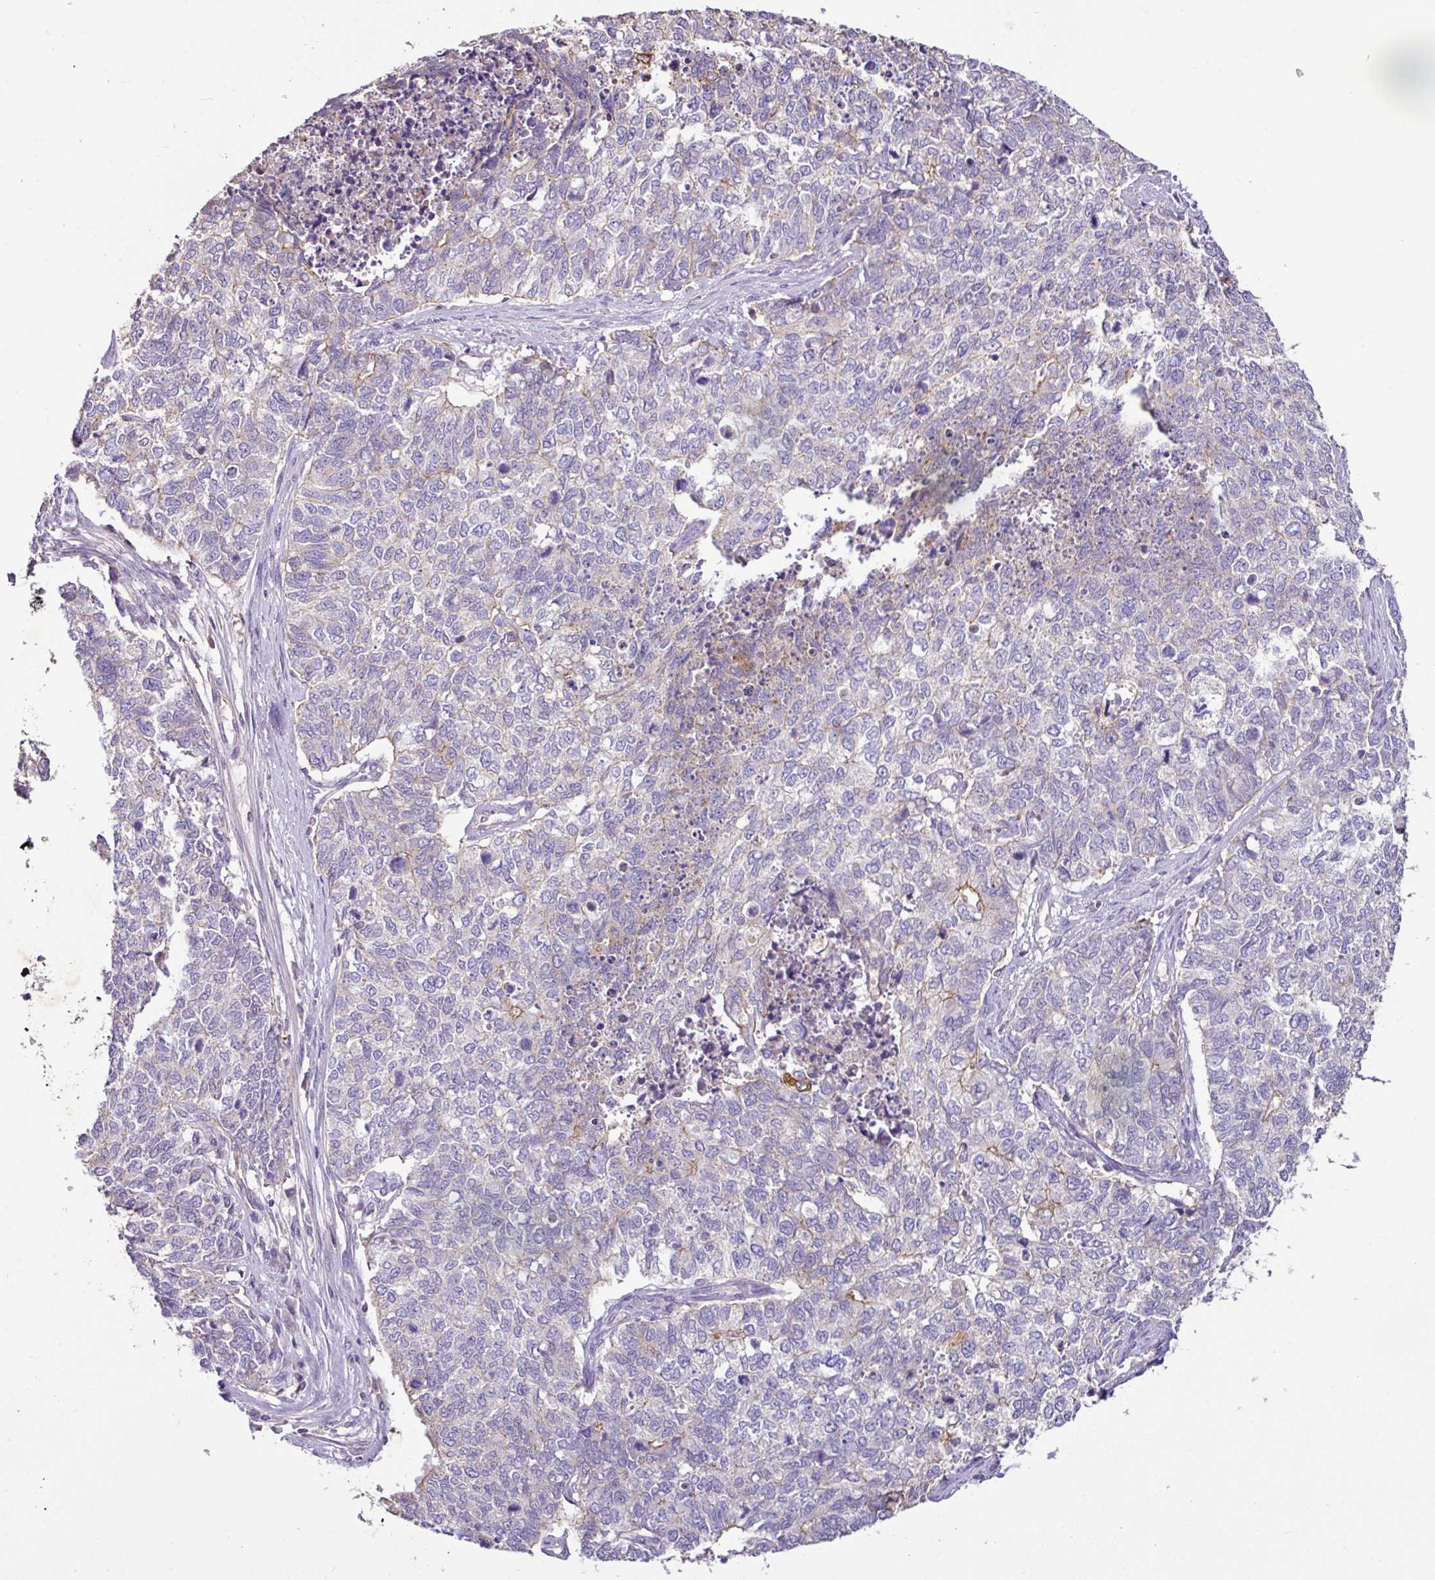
{"staining": {"intensity": "weak", "quantity": "<25%", "location": "cytoplasmic/membranous"}, "tissue": "cervical cancer", "cell_type": "Tumor cells", "image_type": "cancer", "snomed": [{"axis": "morphology", "description": "Squamous cell carcinoma, NOS"}, {"axis": "topography", "description": "Cervix"}], "caption": "This micrograph is of cervical cancer (squamous cell carcinoma) stained with IHC to label a protein in brown with the nuclei are counter-stained blue. There is no expression in tumor cells.", "gene": "AGR3", "patient": {"sex": "female", "age": 63}}